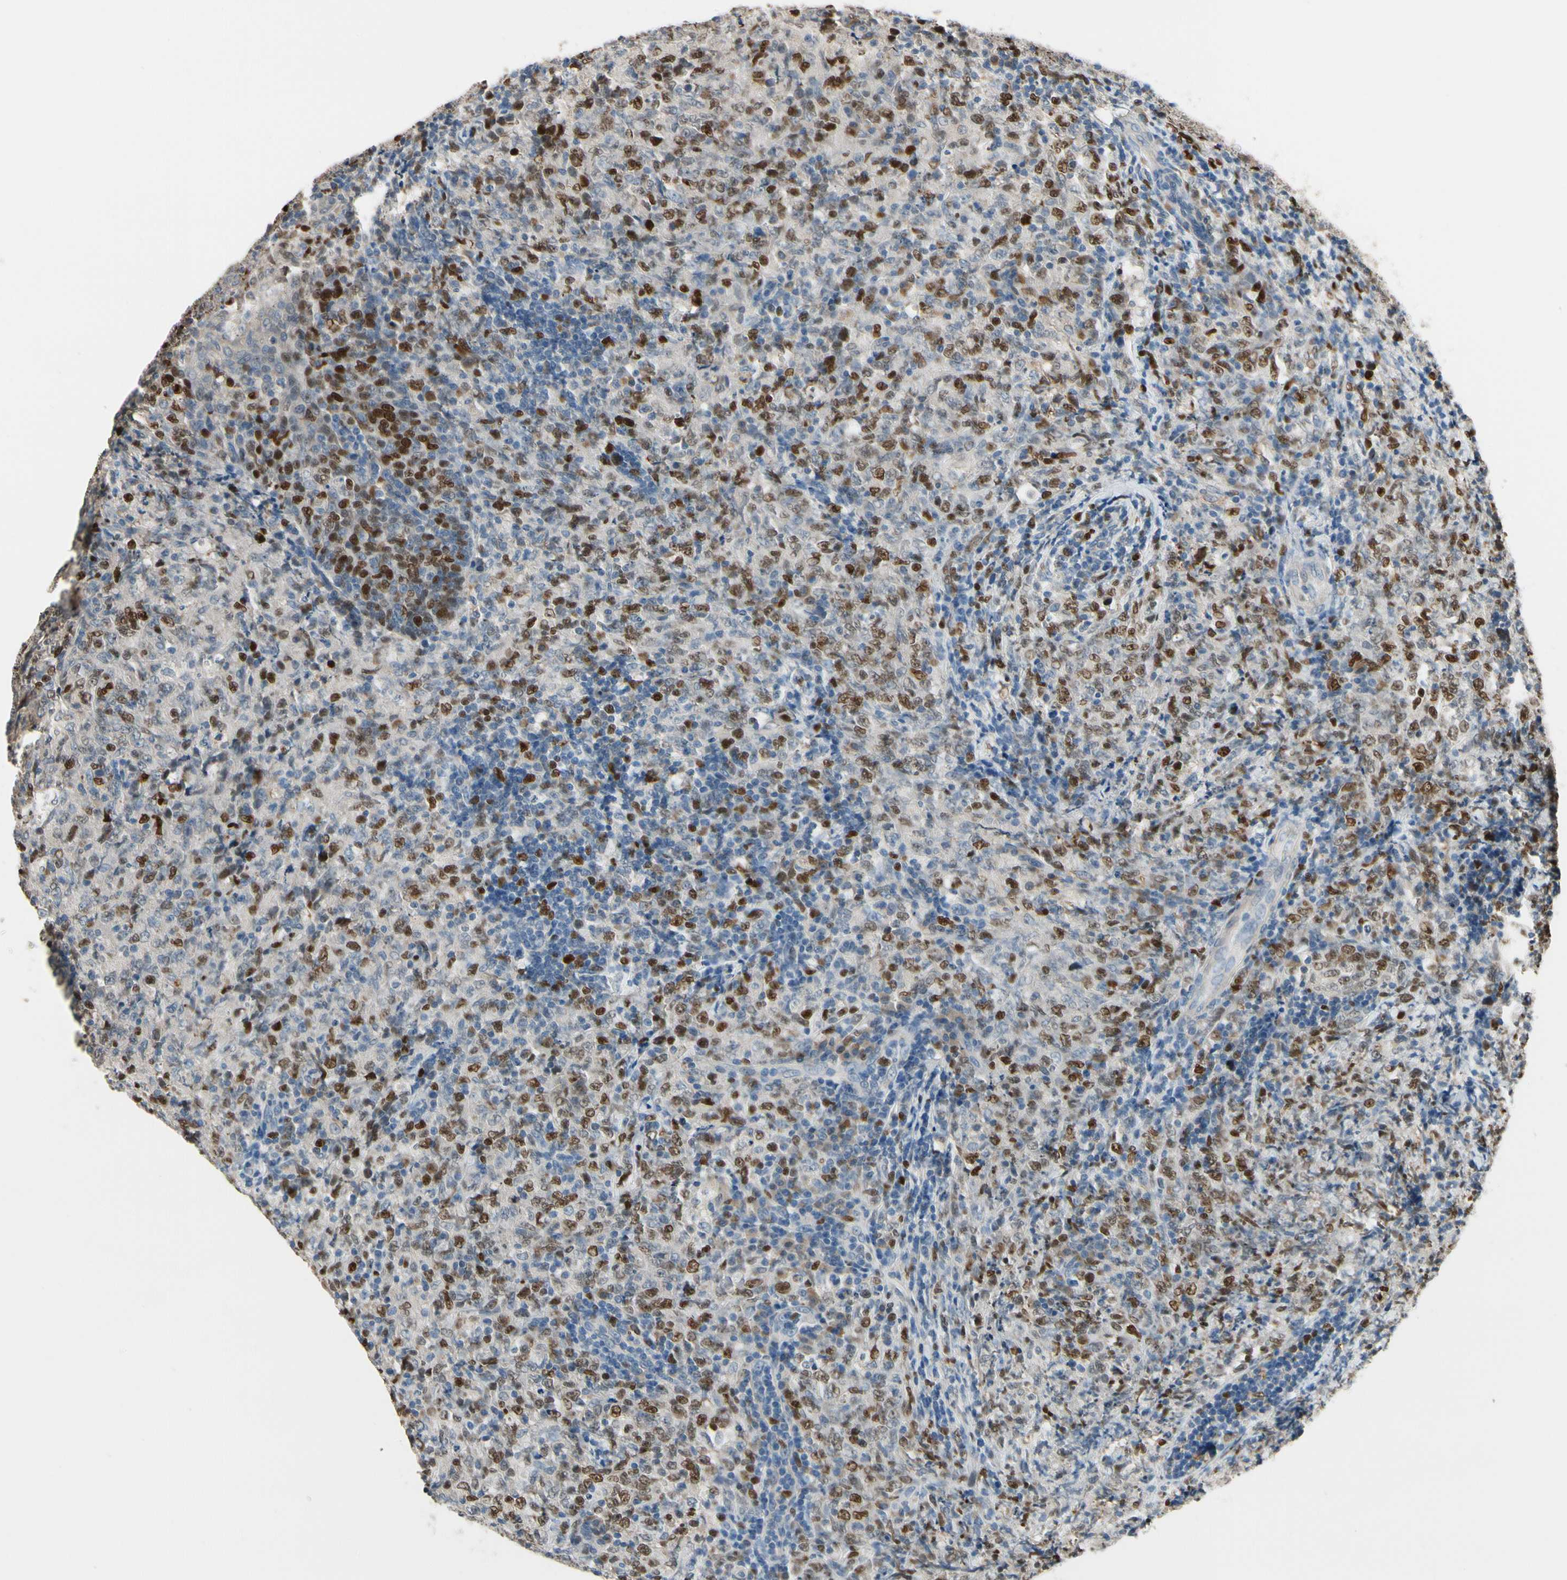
{"staining": {"intensity": "strong", "quantity": ">75%", "location": "nuclear"}, "tissue": "lymphoma", "cell_type": "Tumor cells", "image_type": "cancer", "snomed": [{"axis": "morphology", "description": "Malignant lymphoma, non-Hodgkin's type, High grade"}, {"axis": "topography", "description": "Tonsil"}], "caption": "Immunohistochemistry micrograph of human high-grade malignant lymphoma, non-Hodgkin's type stained for a protein (brown), which demonstrates high levels of strong nuclear positivity in about >75% of tumor cells.", "gene": "ZKSCAN4", "patient": {"sex": "female", "age": 36}}